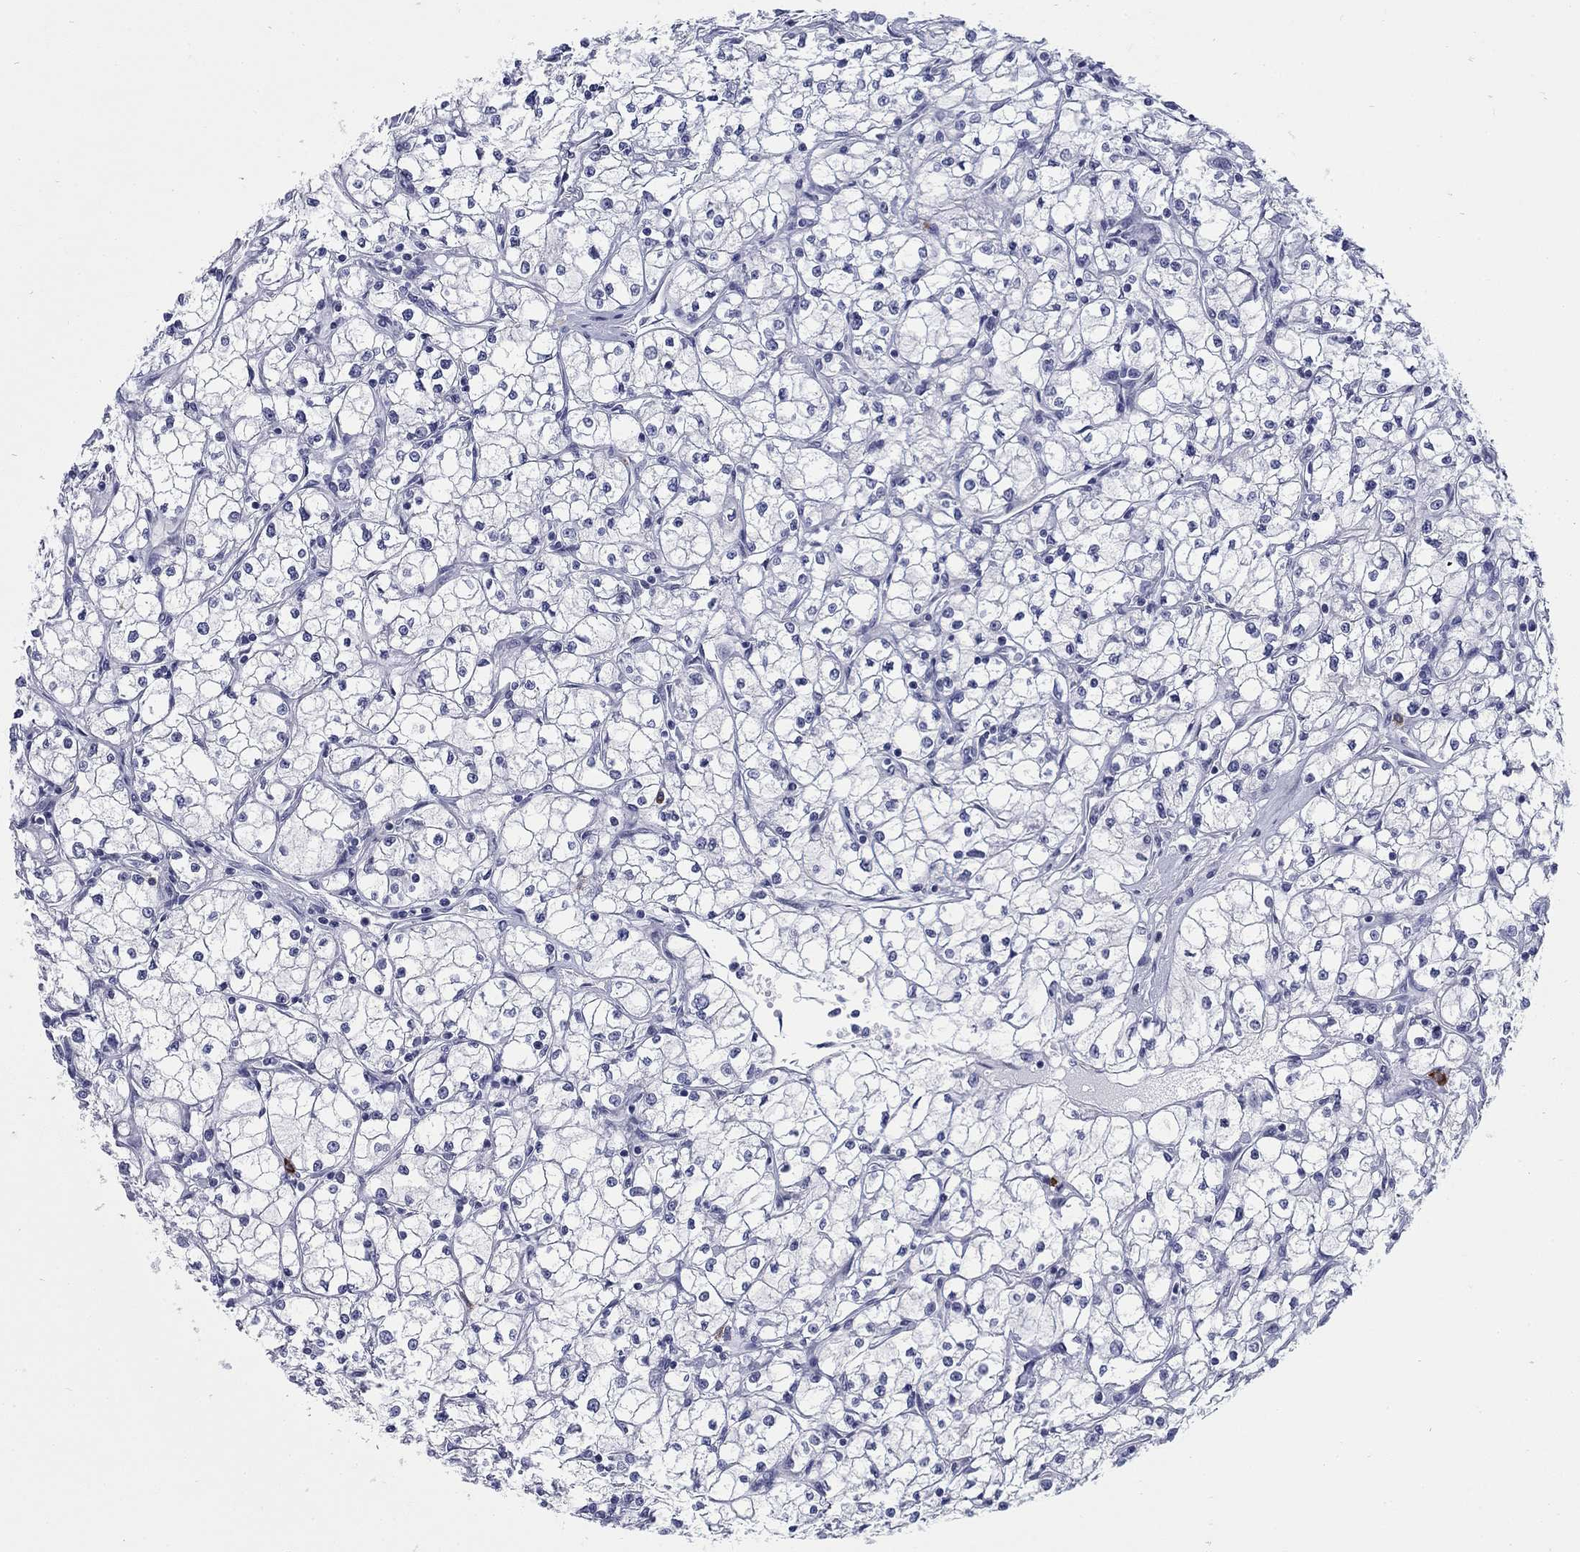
{"staining": {"intensity": "negative", "quantity": "none", "location": "none"}, "tissue": "renal cancer", "cell_type": "Tumor cells", "image_type": "cancer", "snomed": [{"axis": "morphology", "description": "Adenocarcinoma, NOS"}, {"axis": "topography", "description": "Kidney"}], "caption": "DAB (3,3'-diaminobenzidine) immunohistochemical staining of human renal cancer (adenocarcinoma) shows no significant positivity in tumor cells. (Stains: DAB IHC with hematoxylin counter stain, Microscopy: brightfield microscopy at high magnification).", "gene": "ECEL1", "patient": {"sex": "male", "age": 67}}